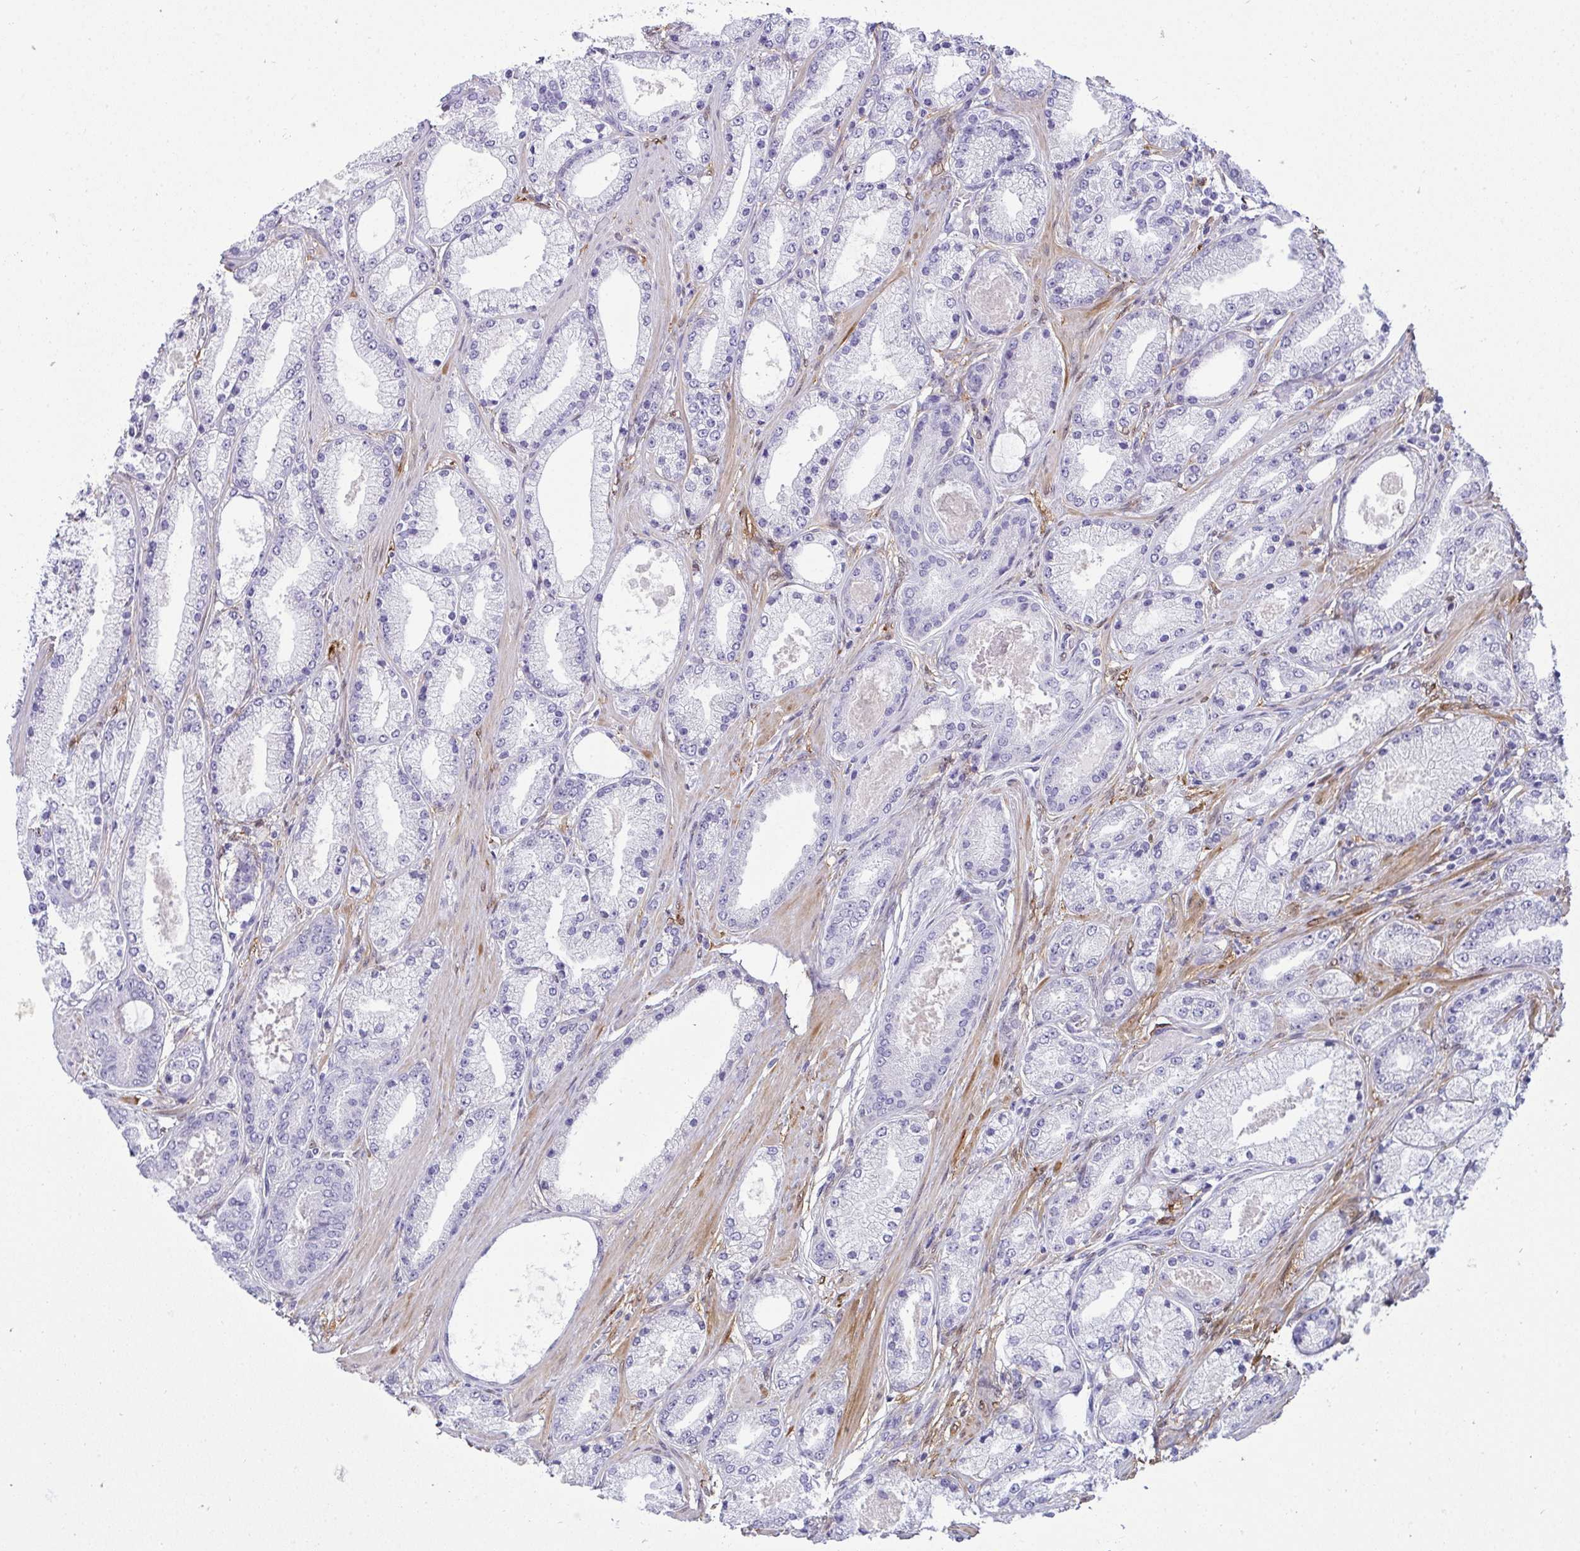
{"staining": {"intensity": "negative", "quantity": "none", "location": "none"}, "tissue": "prostate cancer", "cell_type": "Tumor cells", "image_type": "cancer", "snomed": [{"axis": "morphology", "description": "Adenocarcinoma, High grade"}, {"axis": "topography", "description": "Prostate"}], "caption": "Tumor cells show no significant protein expression in prostate cancer.", "gene": "HSPB6", "patient": {"sex": "male", "age": 63}}